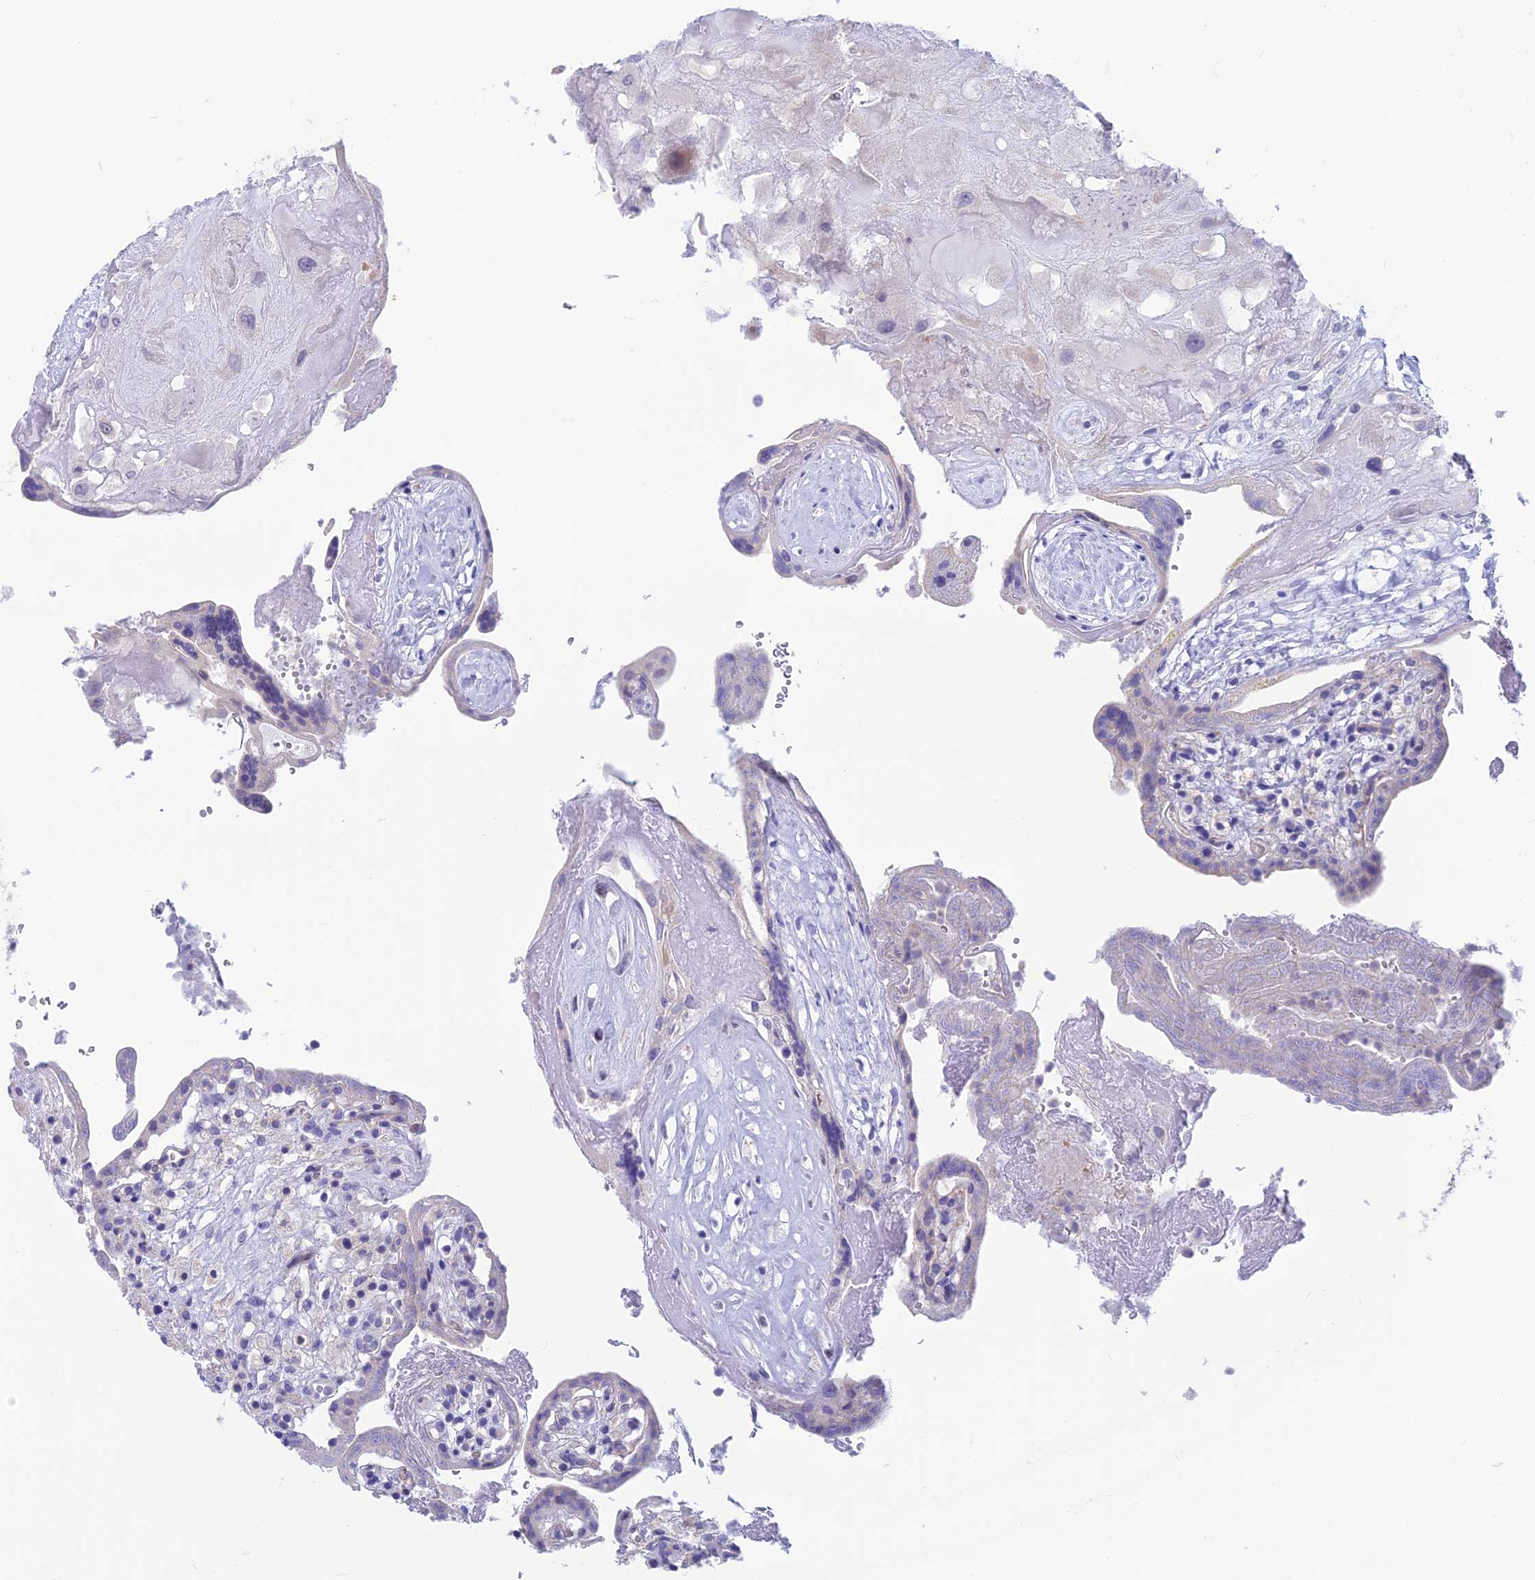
{"staining": {"intensity": "negative", "quantity": "none", "location": "none"}, "tissue": "placenta", "cell_type": "Decidual cells", "image_type": "normal", "snomed": [{"axis": "morphology", "description": "Normal tissue, NOS"}, {"axis": "topography", "description": "Placenta"}], "caption": "Immunohistochemistry of unremarkable placenta shows no staining in decidual cells. (Immunohistochemistry, brightfield microscopy, high magnification).", "gene": "SNTN", "patient": {"sex": "female", "age": 37}}